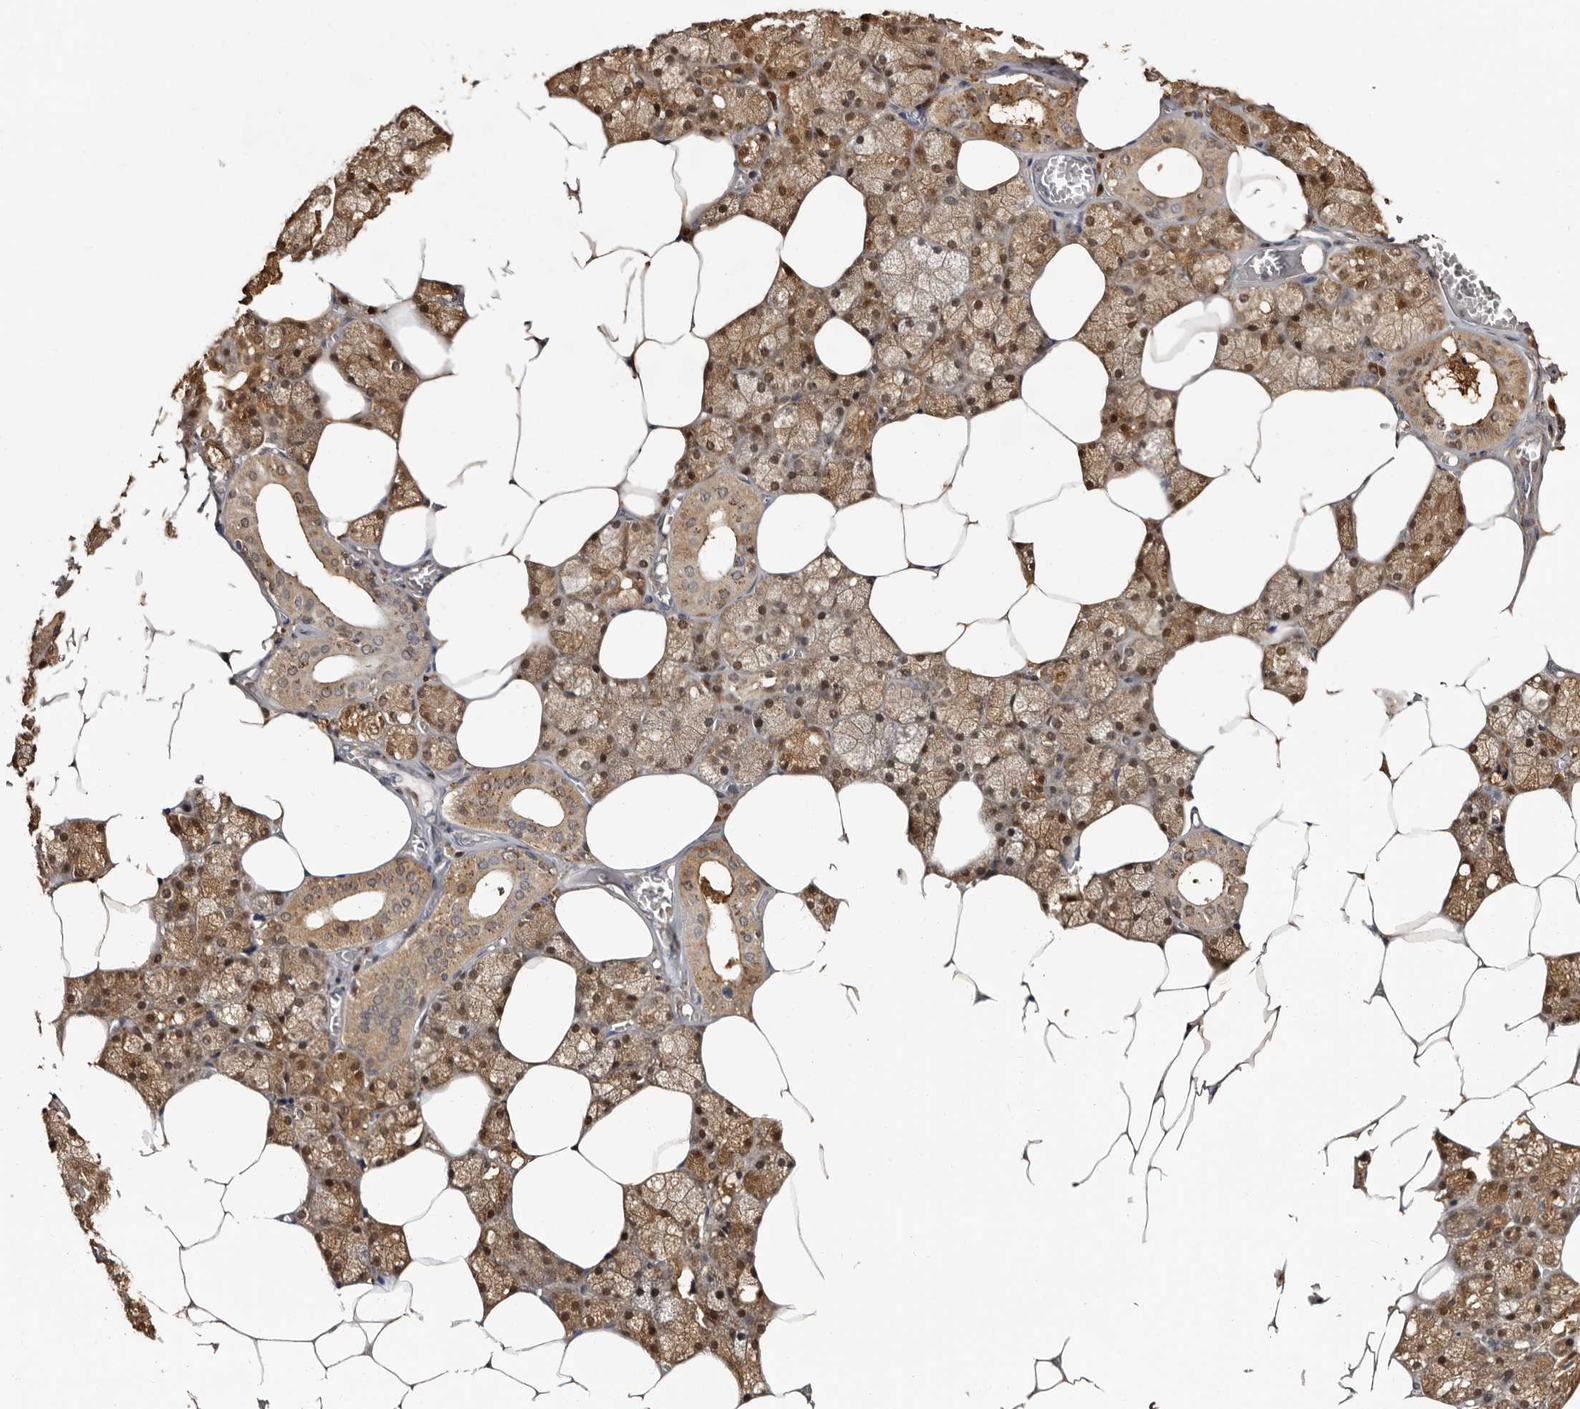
{"staining": {"intensity": "moderate", "quantity": "25%-75%", "location": "cytoplasmic/membranous,nuclear"}, "tissue": "salivary gland", "cell_type": "Glandular cells", "image_type": "normal", "snomed": [{"axis": "morphology", "description": "Normal tissue, NOS"}, {"axis": "topography", "description": "Salivary gland"}], "caption": "Moderate cytoplasmic/membranous,nuclear staining for a protein is appreciated in about 25%-75% of glandular cells of normal salivary gland using IHC.", "gene": "DNPH1", "patient": {"sex": "male", "age": 62}}